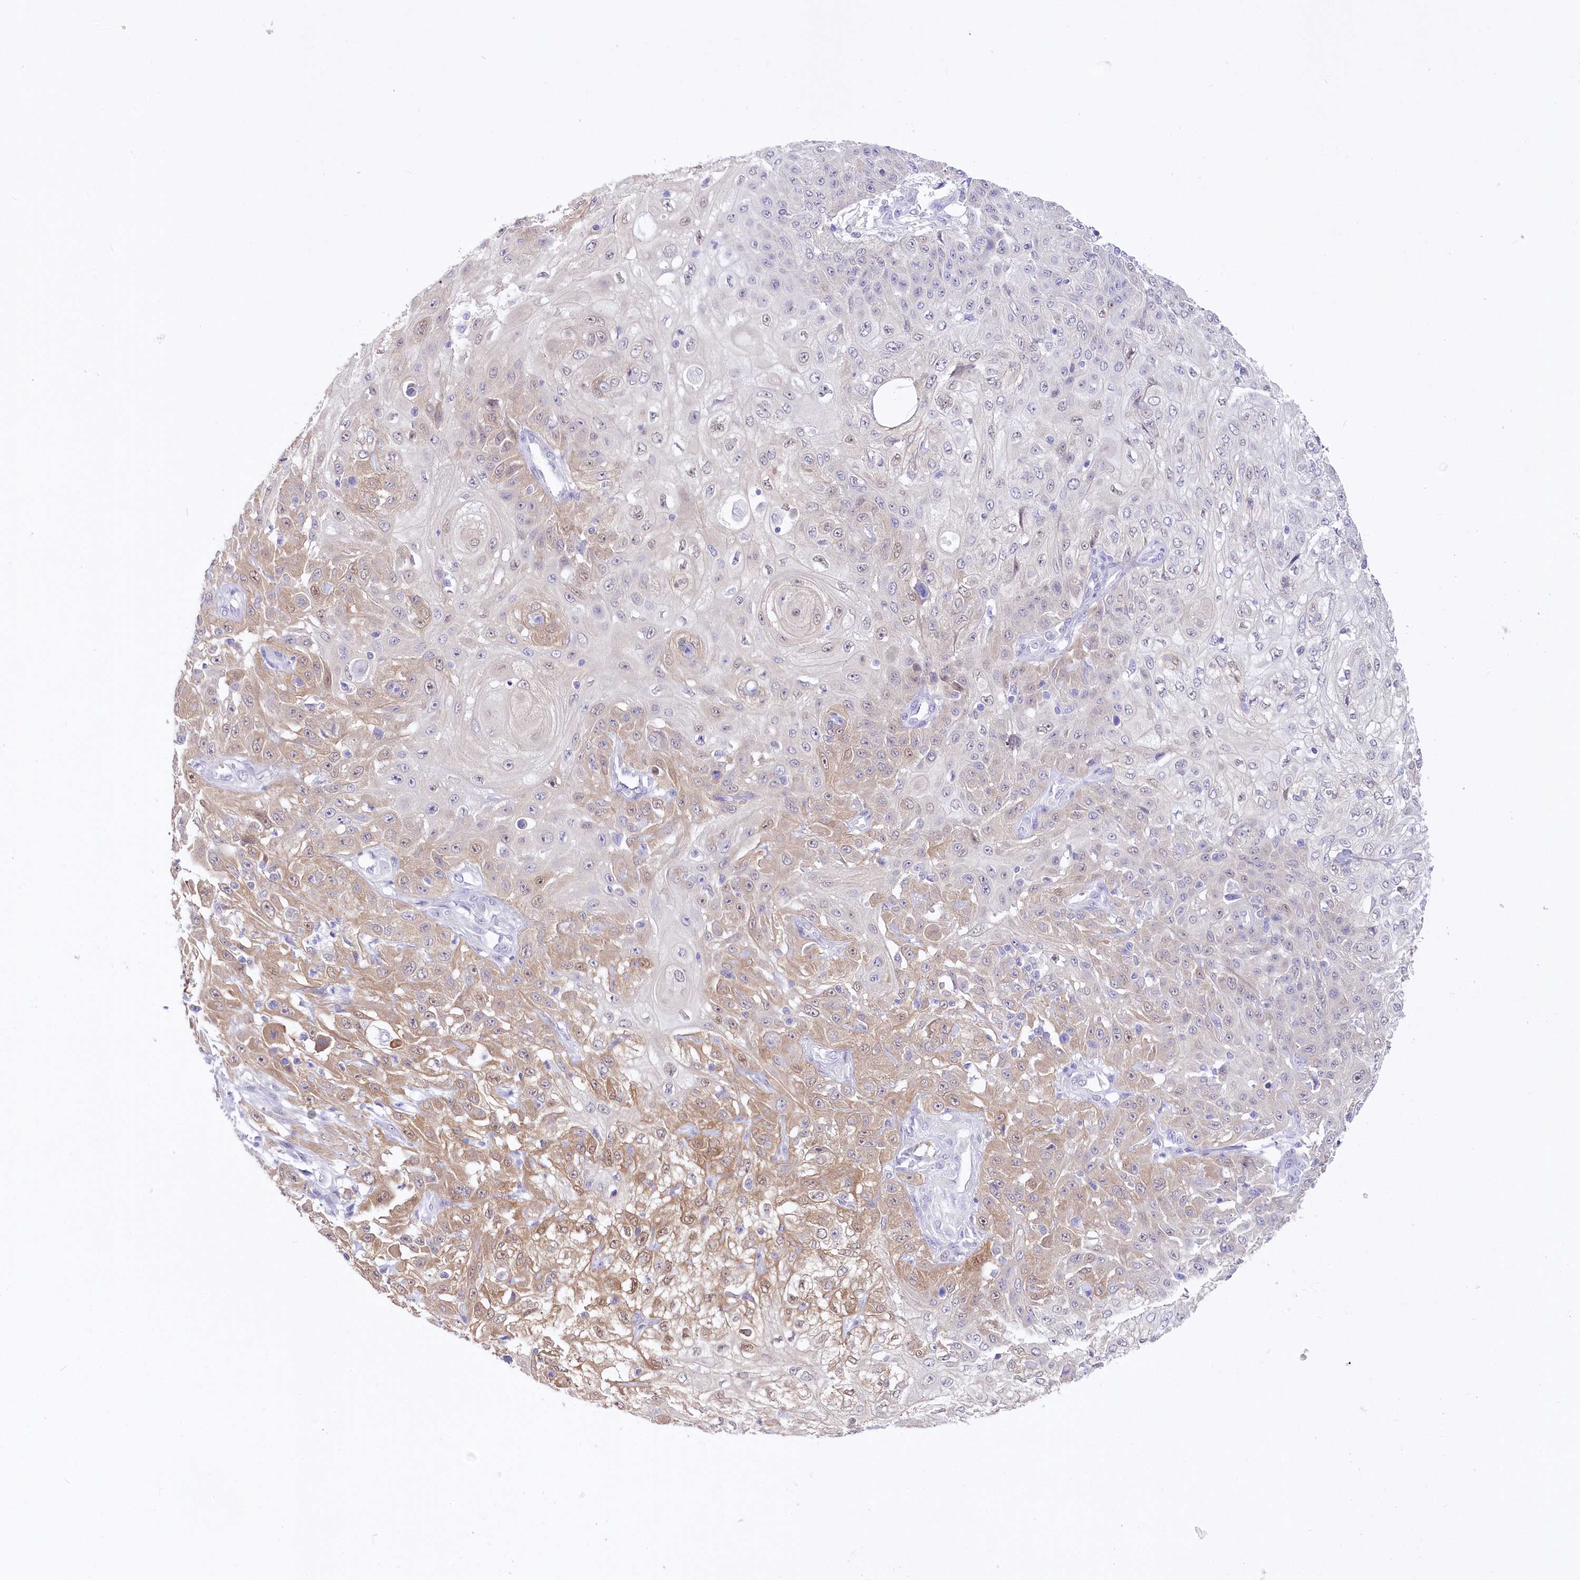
{"staining": {"intensity": "moderate", "quantity": "<25%", "location": "cytoplasmic/membranous,nuclear"}, "tissue": "skin cancer", "cell_type": "Tumor cells", "image_type": "cancer", "snomed": [{"axis": "morphology", "description": "Squamous cell carcinoma, NOS"}, {"axis": "morphology", "description": "Squamous cell carcinoma, metastatic, NOS"}, {"axis": "topography", "description": "Skin"}, {"axis": "topography", "description": "Lymph node"}], "caption": "Immunohistochemistry (IHC) micrograph of human skin cancer (metastatic squamous cell carcinoma) stained for a protein (brown), which shows low levels of moderate cytoplasmic/membranous and nuclear positivity in approximately <25% of tumor cells.", "gene": "UBA6", "patient": {"sex": "male", "age": 75}}